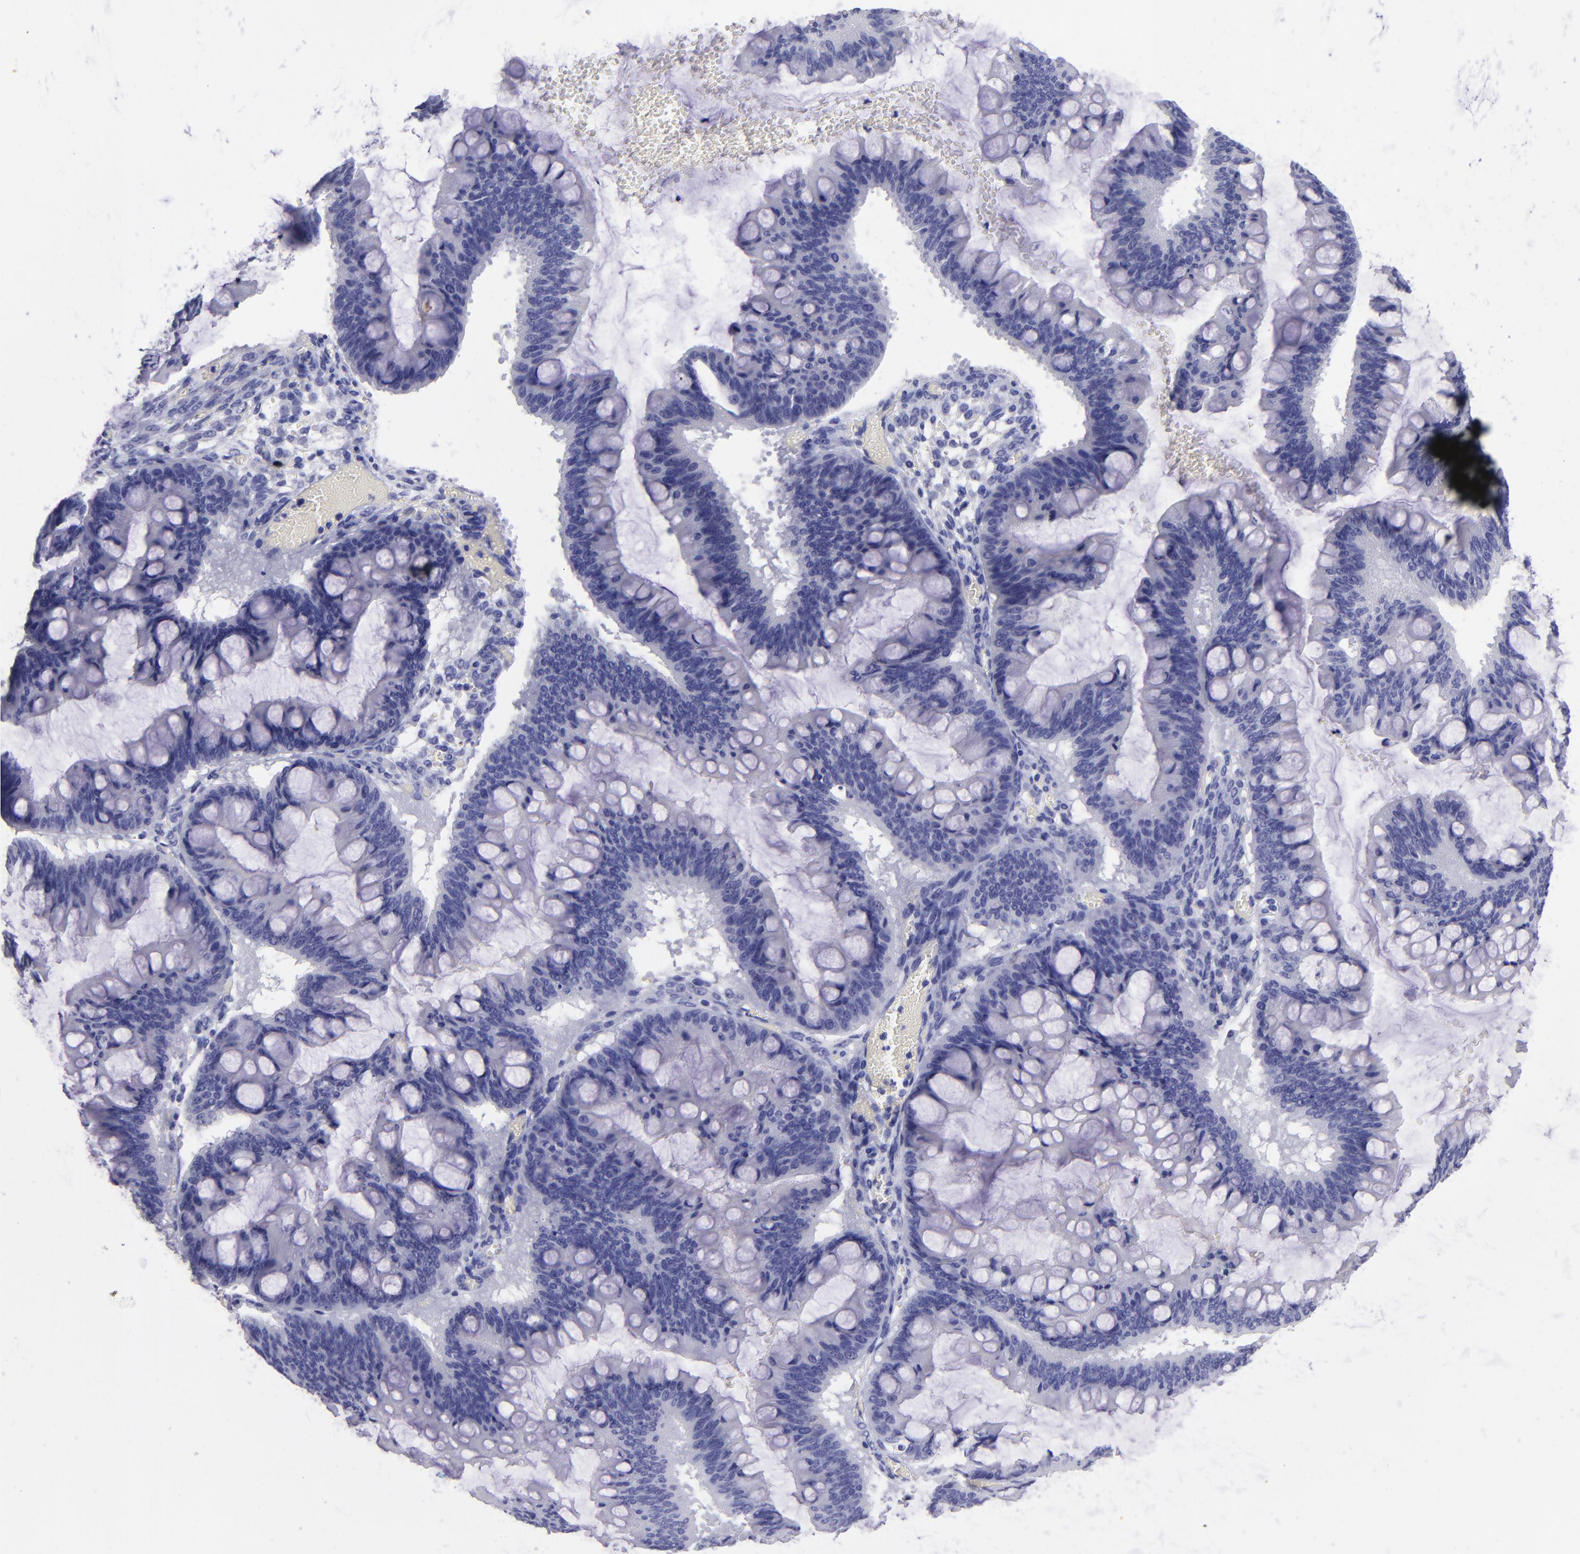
{"staining": {"intensity": "negative", "quantity": "none", "location": "none"}, "tissue": "ovarian cancer", "cell_type": "Tumor cells", "image_type": "cancer", "snomed": [{"axis": "morphology", "description": "Cystadenocarcinoma, mucinous, NOS"}, {"axis": "topography", "description": "Ovary"}], "caption": "Ovarian cancer (mucinous cystadenocarcinoma) was stained to show a protein in brown. There is no significant expression in tumor cells.", "gene": "TYRP1", "patient": {"sex": "female", "age": 73}}